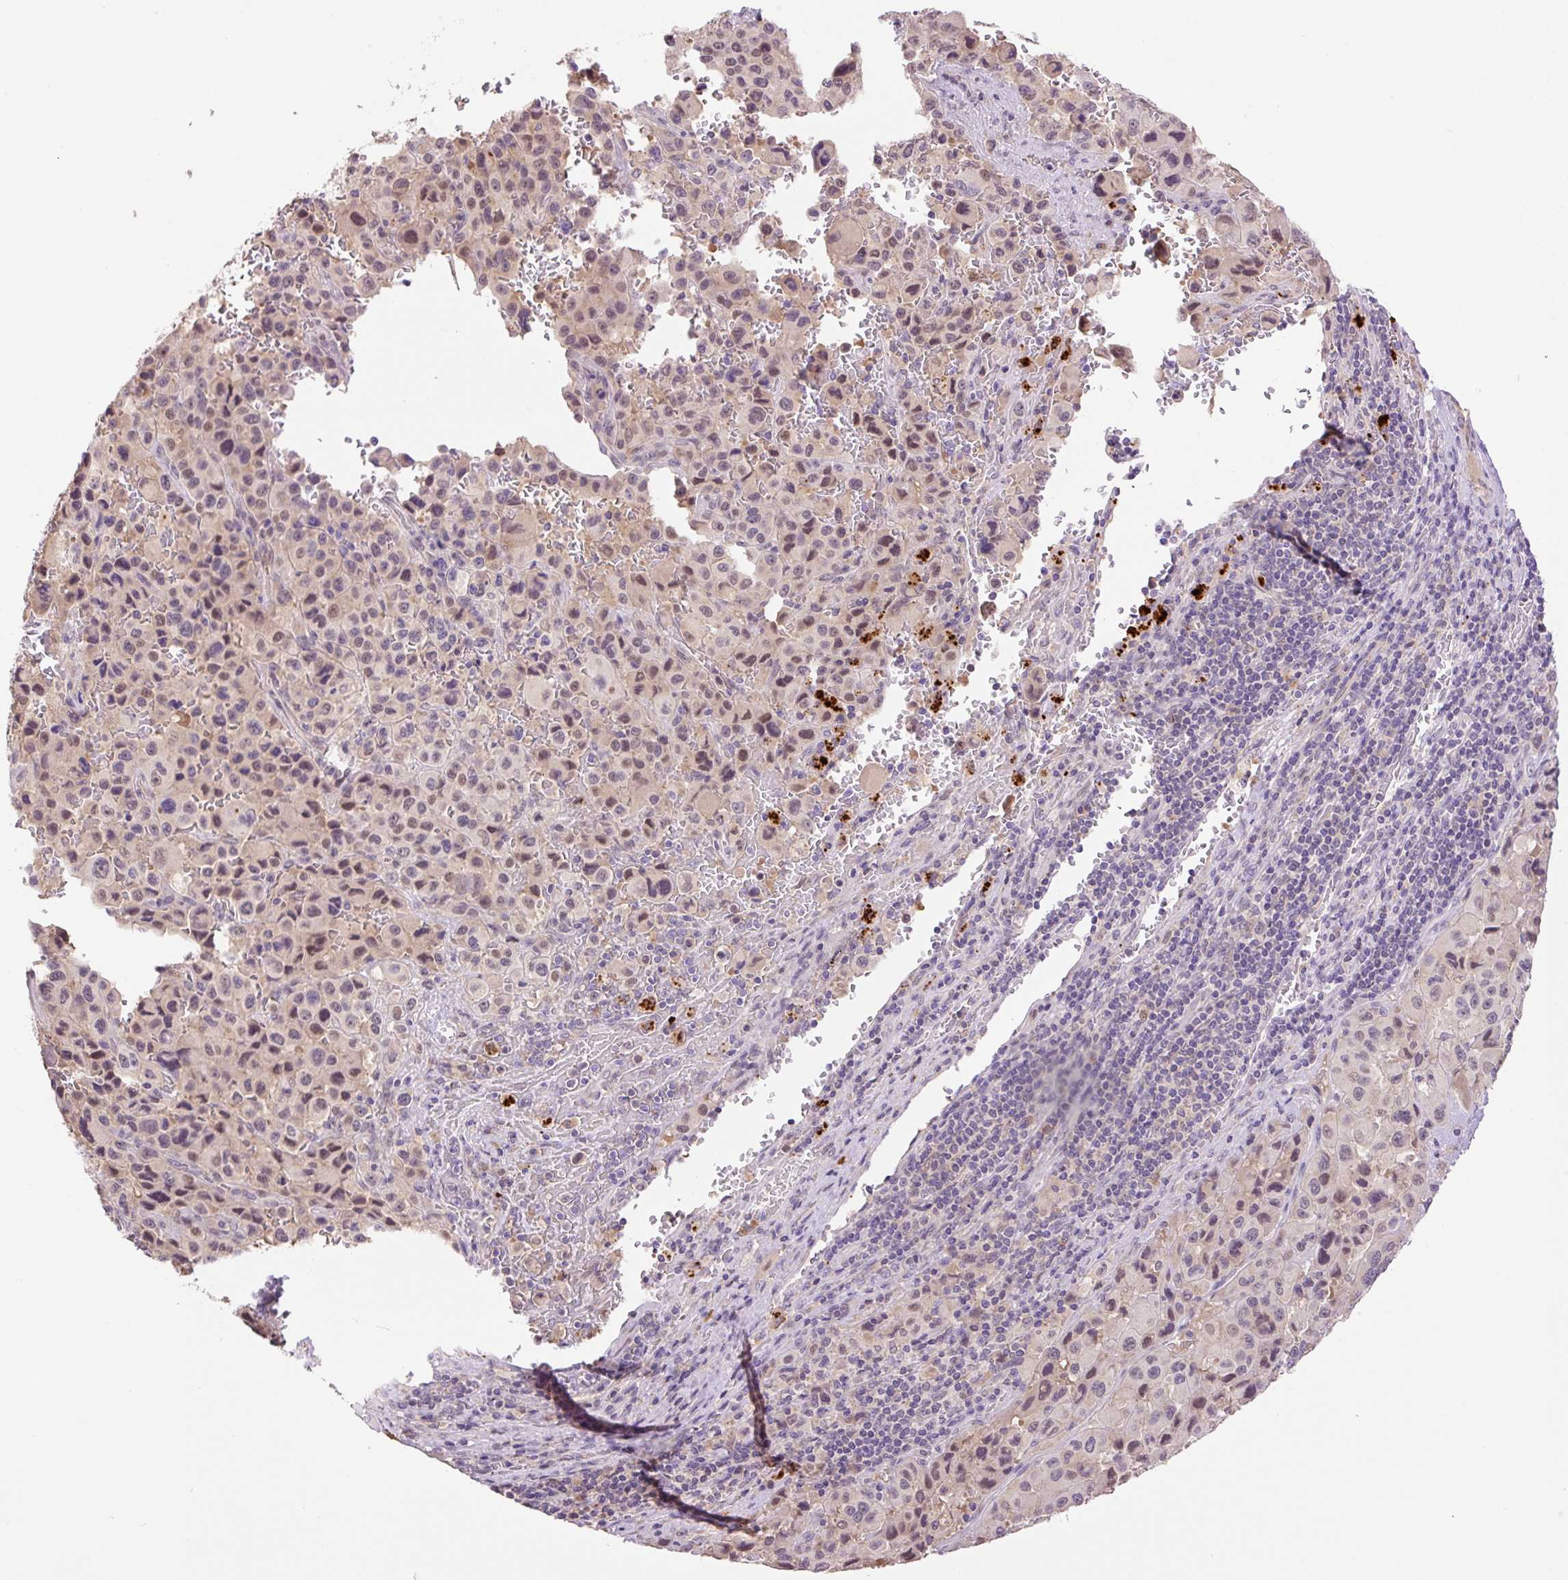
{"staining": {"intensity": "negative", "quantity": "none", "location": "none"}, "tissue": "melanoma", "cell_type": "Tumor cells", "image_type": "cancer", "snomed": [{"axis": "morphology", "description": "Malignant melanoma, Metastatic site"}, {"axis": "topography", "description": "Lymph node"}], "caption": "This is an IHC micrograph of malignant melanoma (metastatic site). There is no staining in tumor cells.", "gene": "HABP4", "patient": {"sex": "female", "age": 65}}